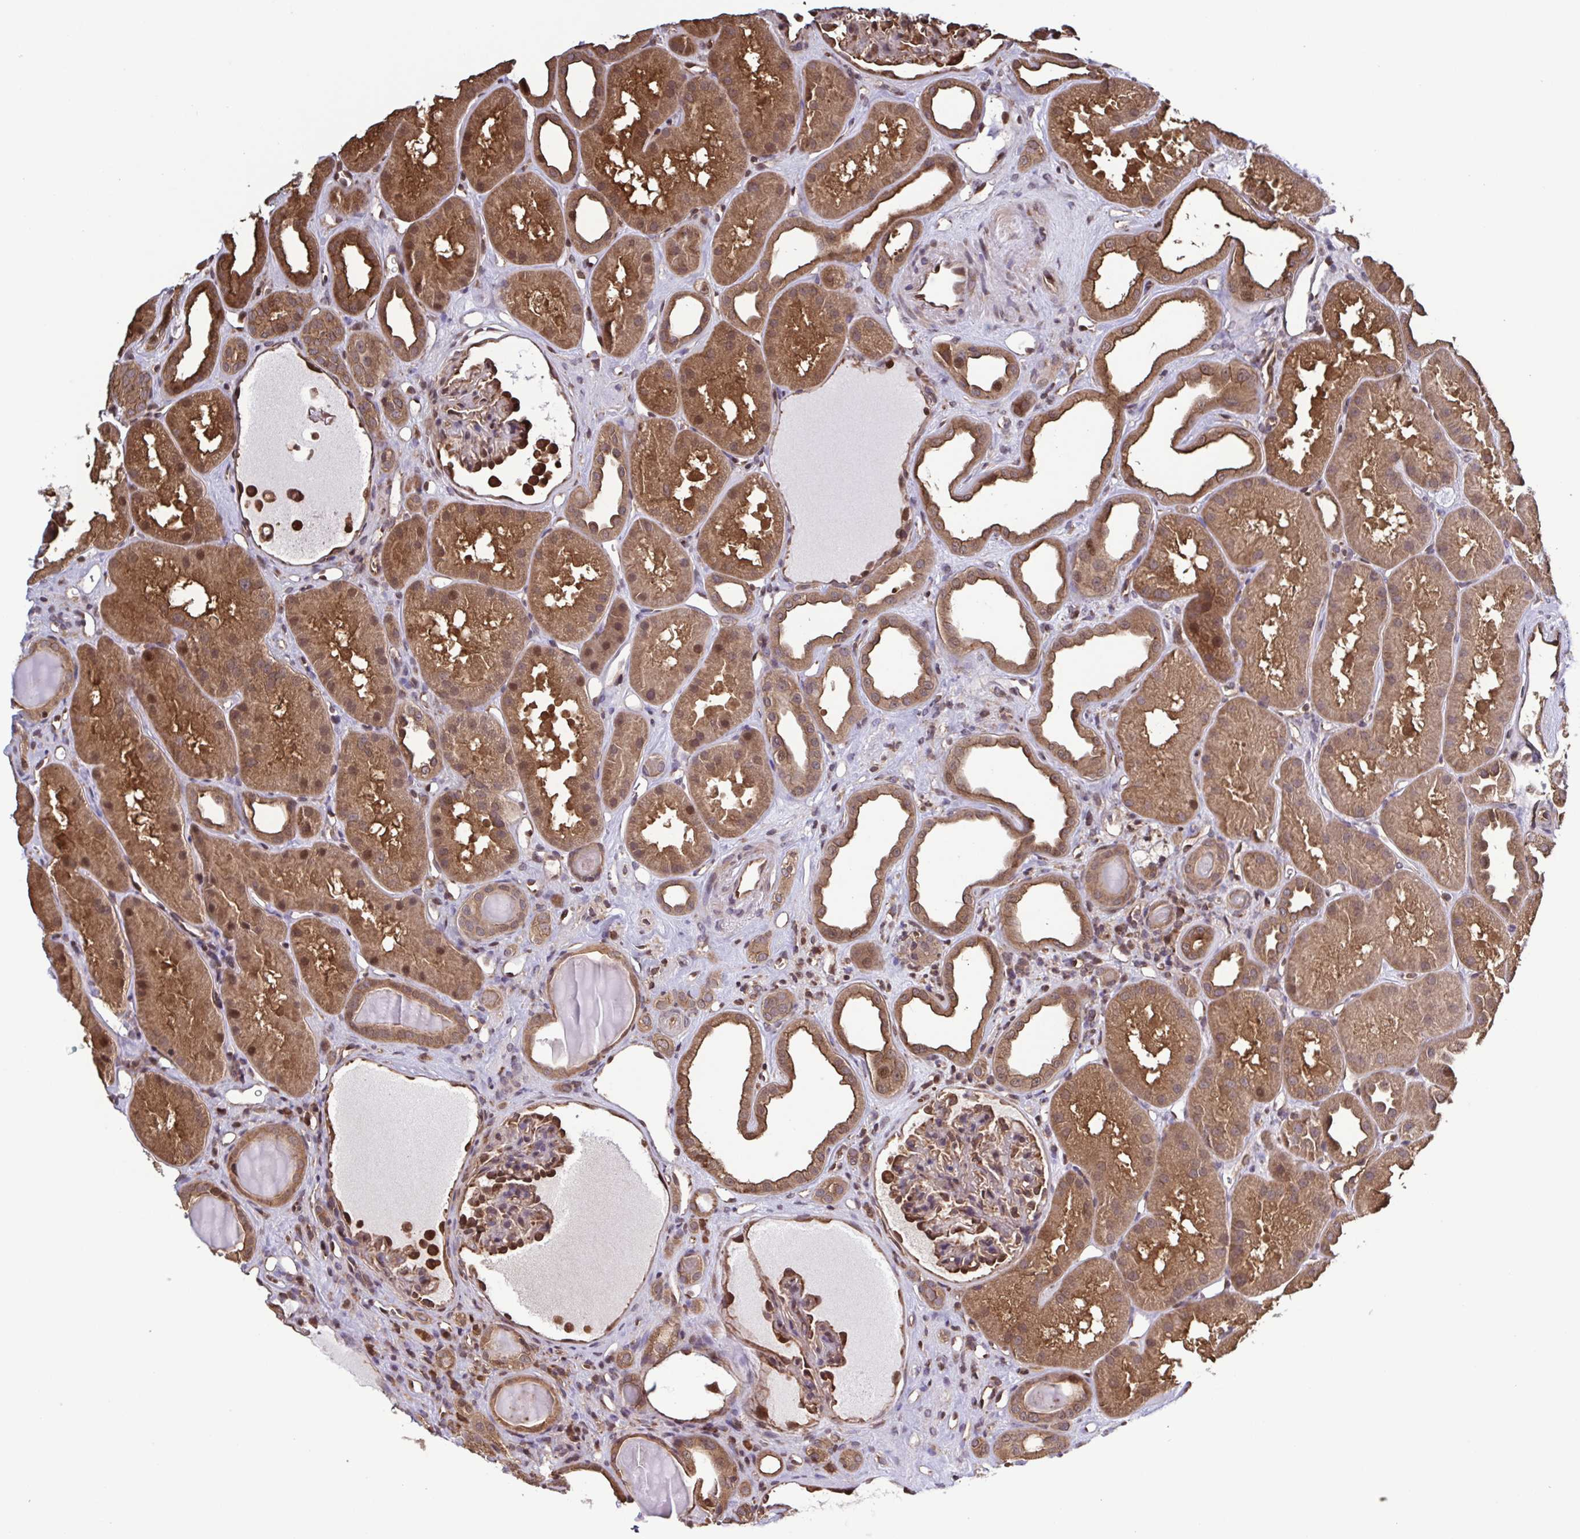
{"staining": {"intensity": "moderate", "quantity": "25%-75%", "location": "nuclear"}, "tissue": "kidney", "cell_type": "Cells in glomeruli", "image_type": "normal", "snomed": [{"axis": "morphology", "description": "Normal tissue, NOS"}, {"axis": "topography", "description": "Kidney"}], "caption": "The immunohistochemical stain shows moderate nuclear positivity in cells in glomeruli of unremarkable kidney.", "gene": "SEC63", "patient": {"sex": "male", "age": 61}}